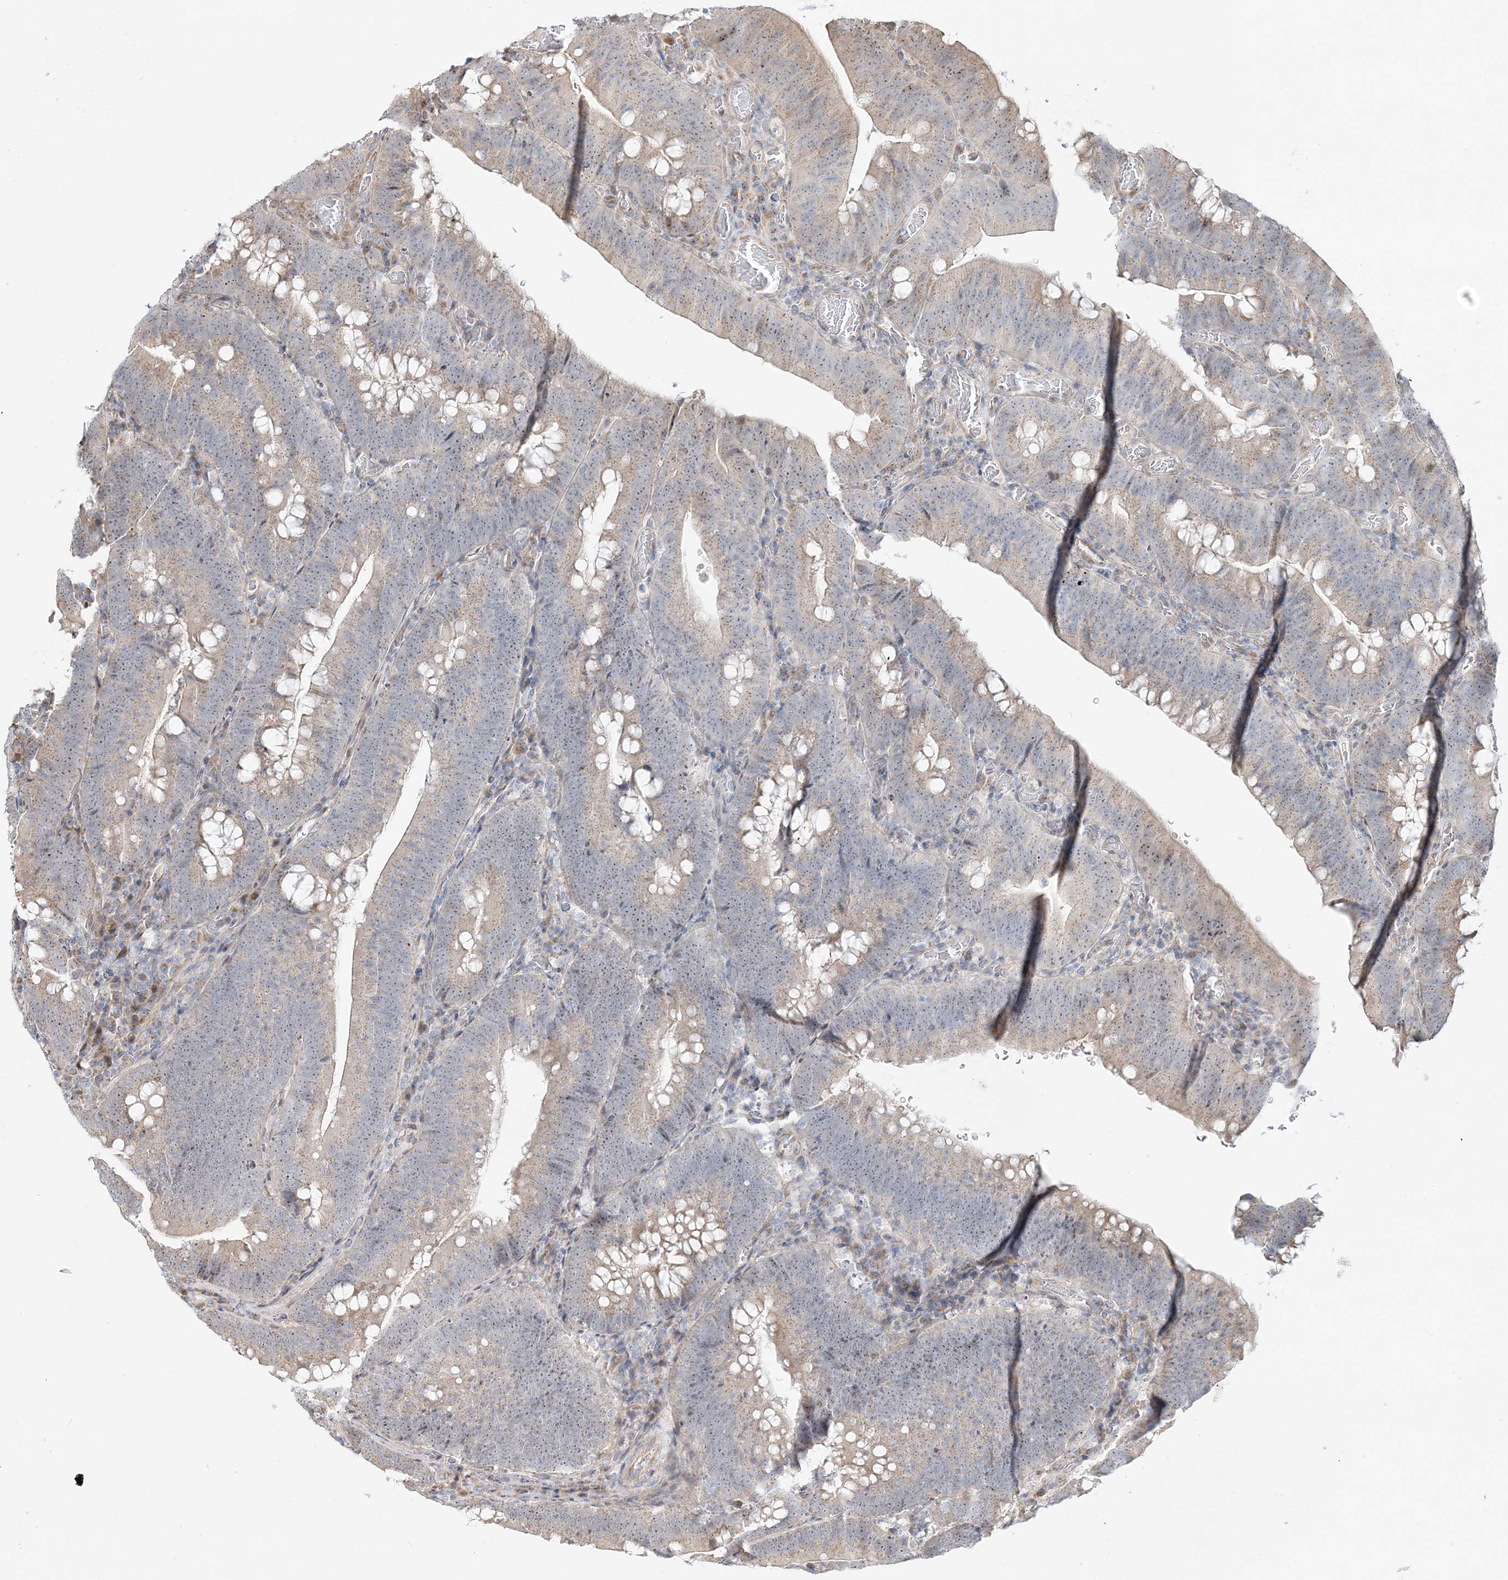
{"staining": {"intensity": "weak", "quantity": ">75%", "location": "cytoplasmic/membranous"}, "tissue": "colorectal cancer", "cell_type": "Tumor cells", "image_type": "cancer", "snomed": [{"axis": "morphology", "description": "Normal tissue, NOS"}, {"axis": "topography", "description": "Colon"}], "caption": "Human colorectal cancer stained with a brown dye shows weak cytoplasmic/membranous positive staining in approximately >75% of tumor cells.", "gene": "CXXC5", "patient": {"sex": "female", "age": 82}}